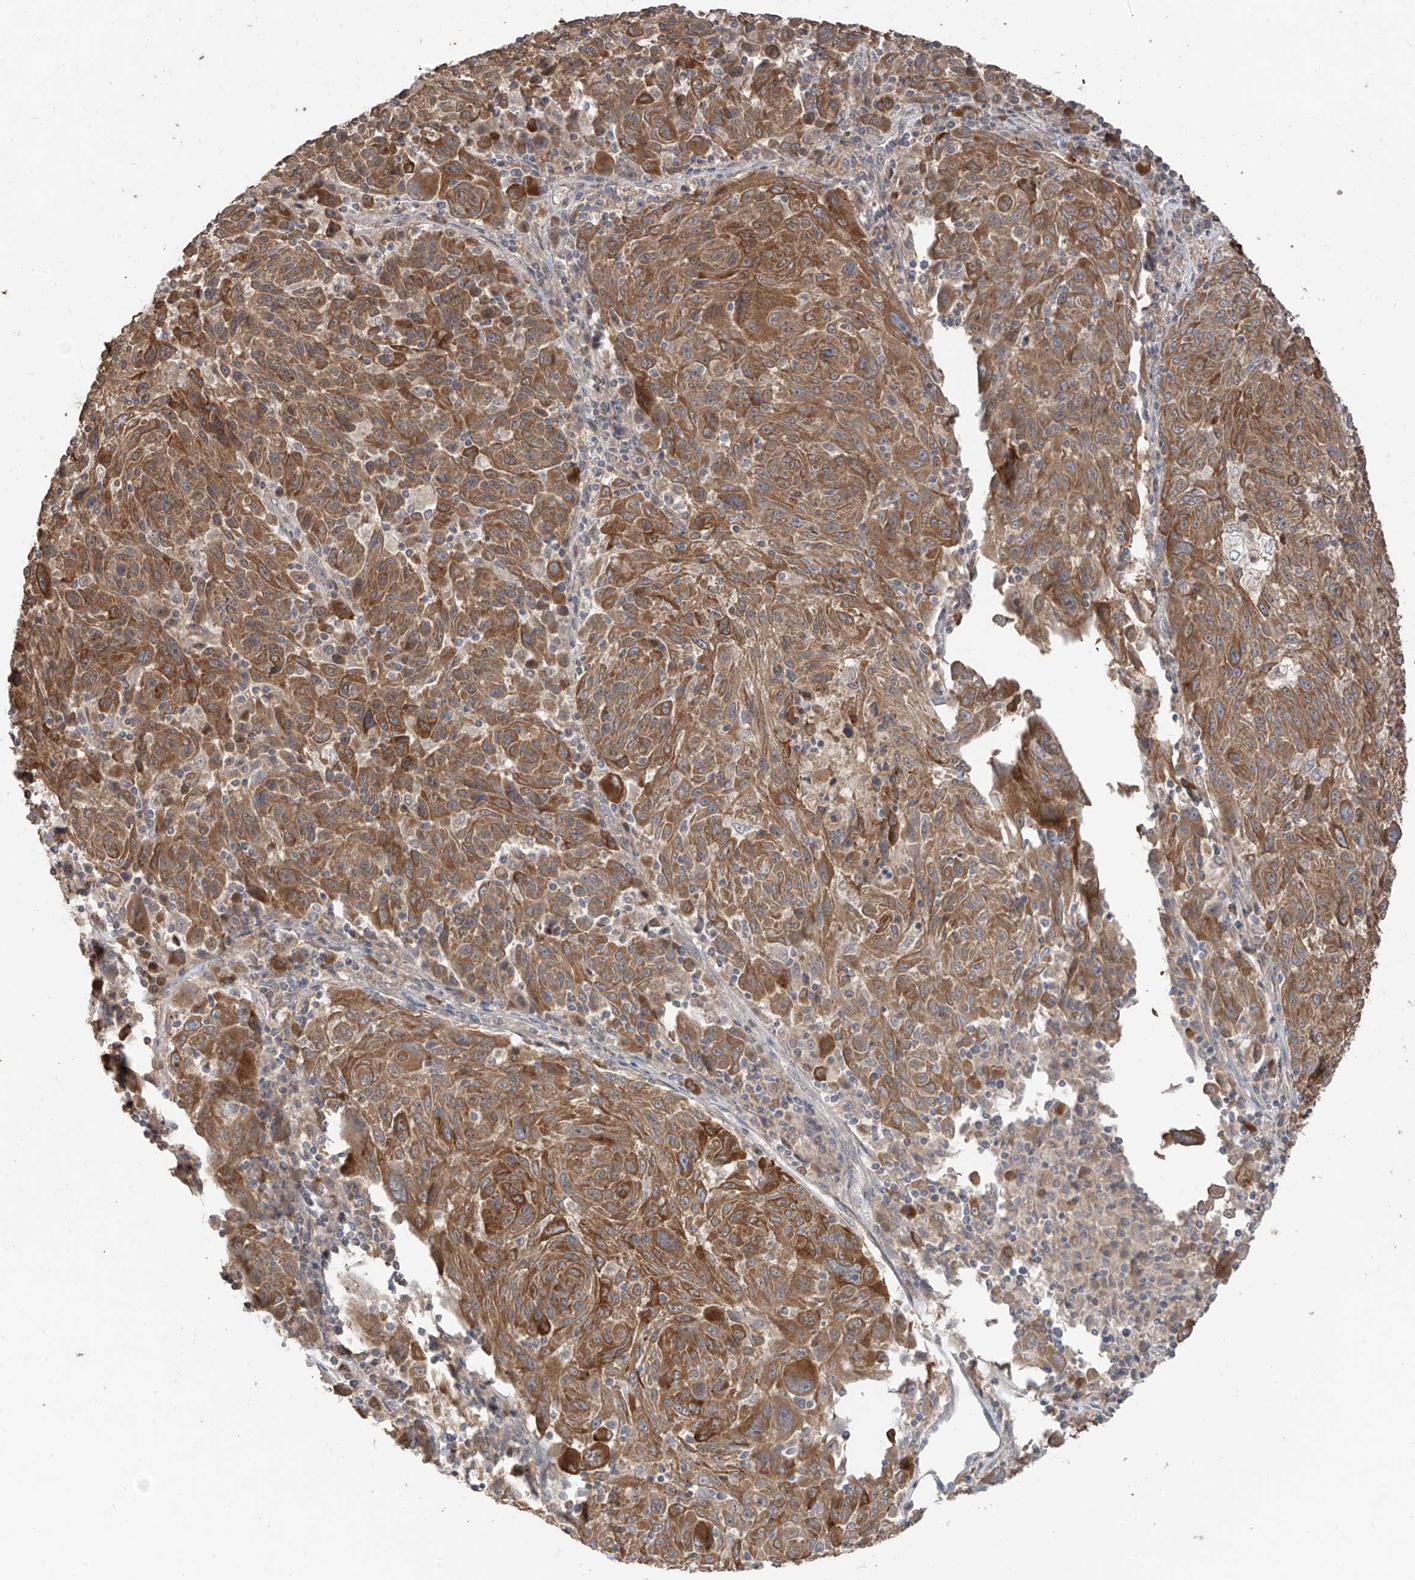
{"staining": {"intensity": "moderate", "quantity": ">75%", "location": "cytoplasmic/membranous"}, "tissue": "melanoma", "cell_type": "Tumor cells", "image_type": "cancer", "snomed": [{"axis": "morphology", "description": "Malignant melanoma, NOS"}, {"axis": "topography", "description": "Skin"}], "caption": "Malignant melanoma stained with a brown dye exhibits moderate cytoplasmic/membranous positive expression in approximately >75% of tumor cells.", "gene": "COLGALT2", "patient": {"sex": "male", "age": 53}}